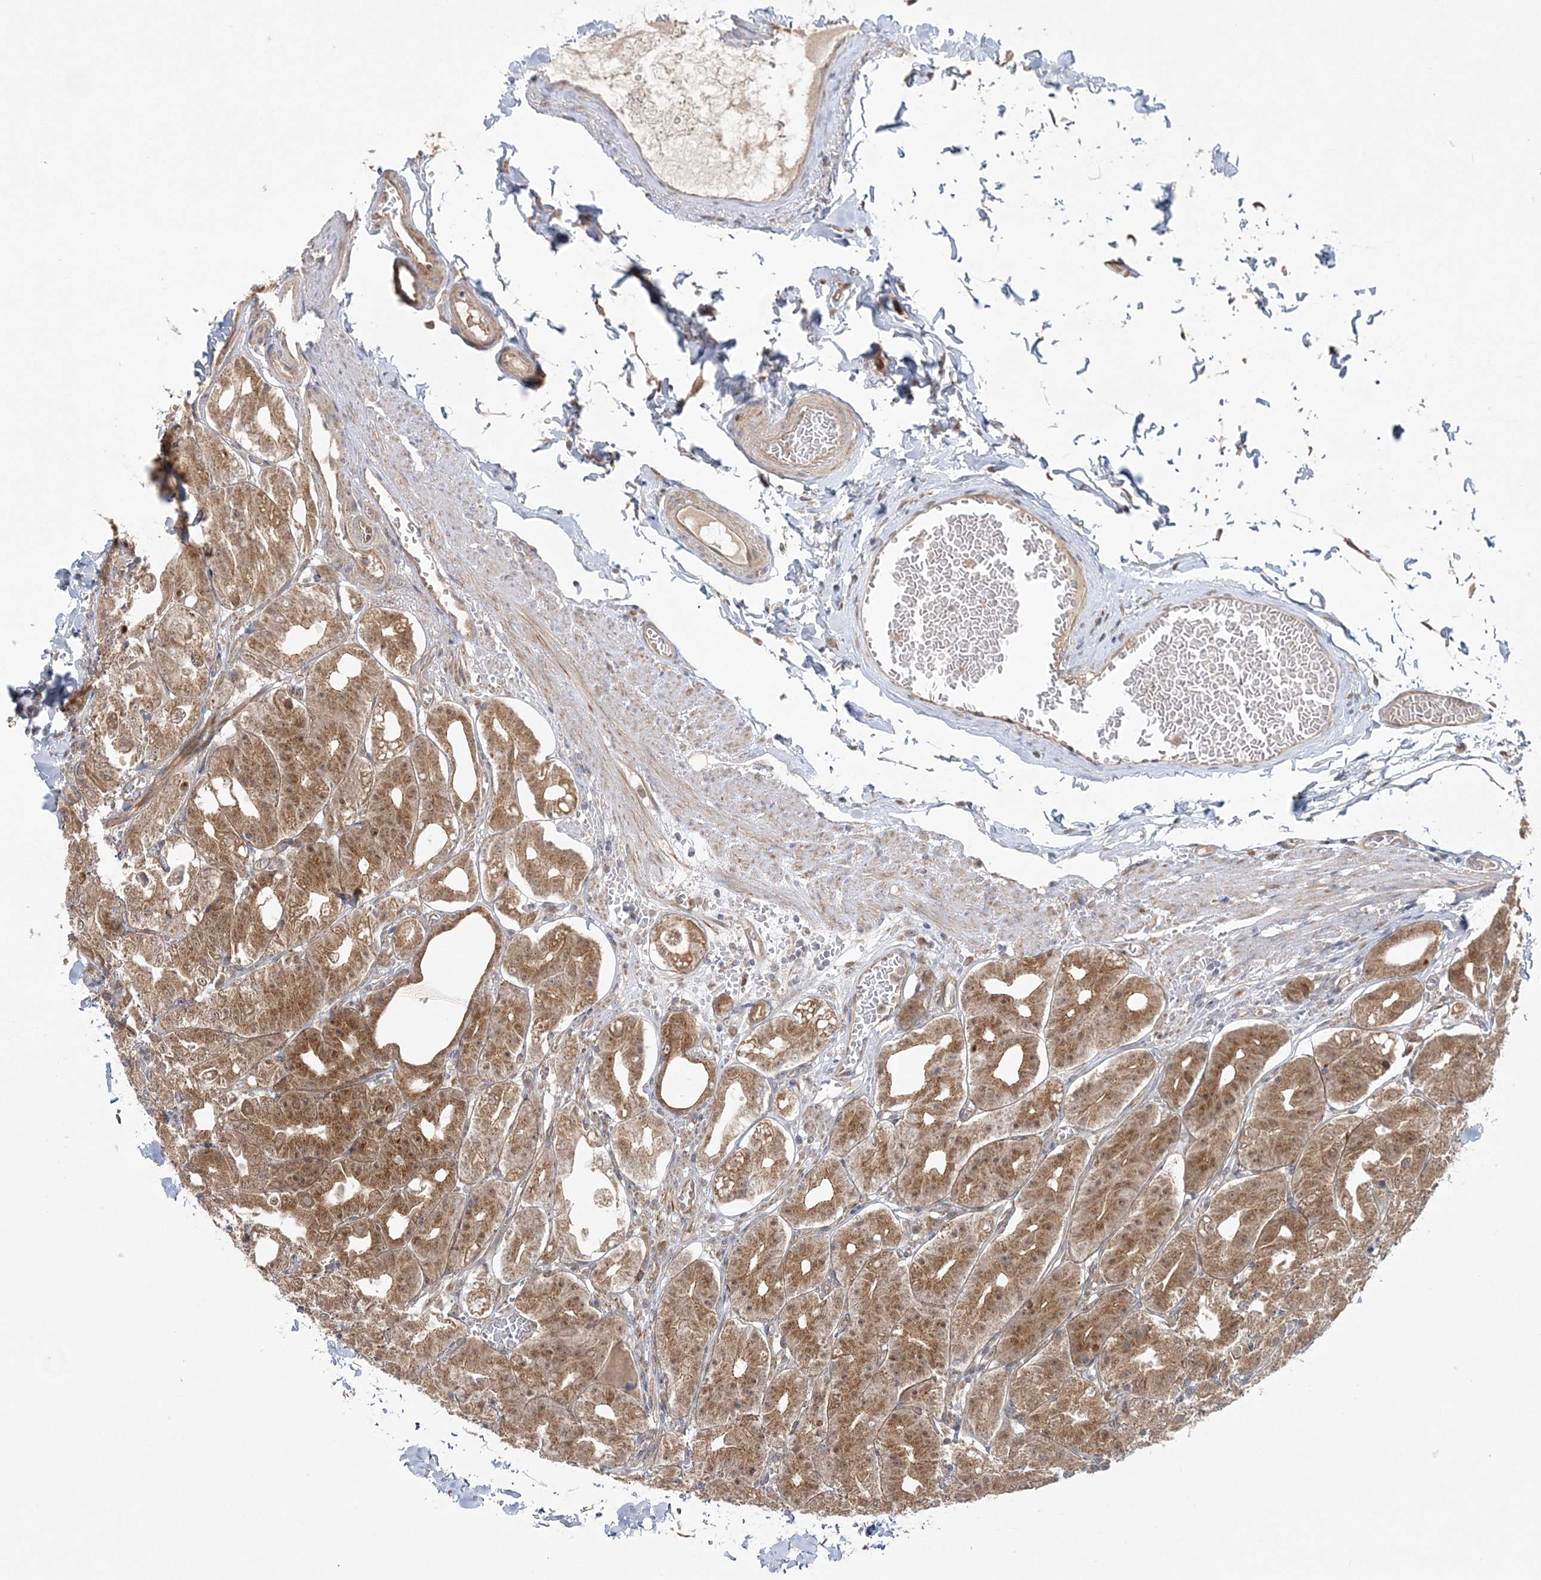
{"staining": {"intensity": "moderate", "quantity": ">75%", "location": "cytoplasmic/membranous"}, "tissue": "stomach", "cell_type": "Glandular cells", "image_type": "normal", "snomed": [{"axis": "morphology", "description": "Normal tissue, NOS"}, {"axis": "topography", "description": "Stomach, lower"}], "caption": "This is an image of immunohistochemistry staining of unremarkable stomach, which shows moderate staining in the cytoplasmic/membranous of glandular cells.", "gene": "MMADHC", "patient": {"sex": "male", "age": 71}}